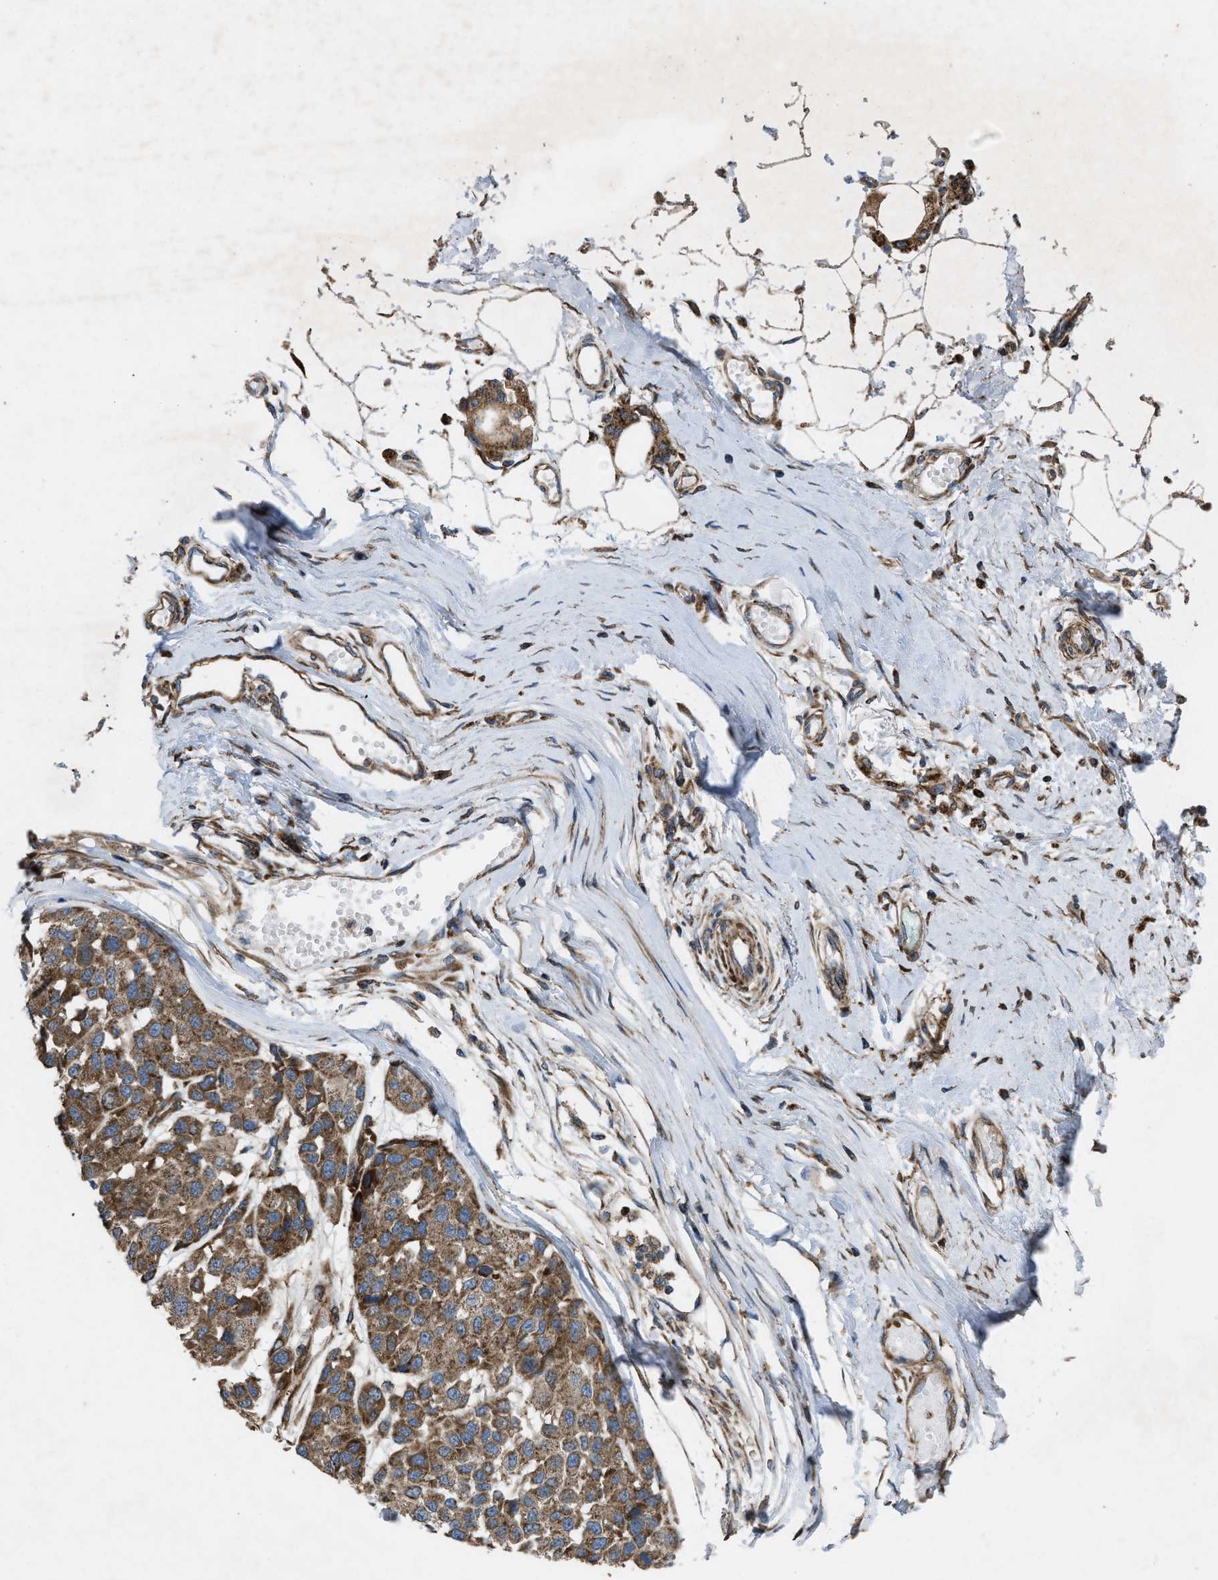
{"staining": {"intensity": "moderate", "quantity": ">75%", "location": "cytoplasmic/membranous"}, "tissue": "melanoma", "cell_type": "Tumor cells", "image_type": "cancer", "snomed": [{"axis": "morphology", "description": "Malignant melanoma, NOS"}, {"axis": "topography", "description": "Skin"}], "caption": "Melanoma stained for a protein exhibits moderate cytoplasmic/membranous positivity in tumor cells. Immunohistochemistry stains the protein of interest in brown and the nuclei are stained blue.", "gene": "PER3", "patient": {"sex": "male", "age": 62}}